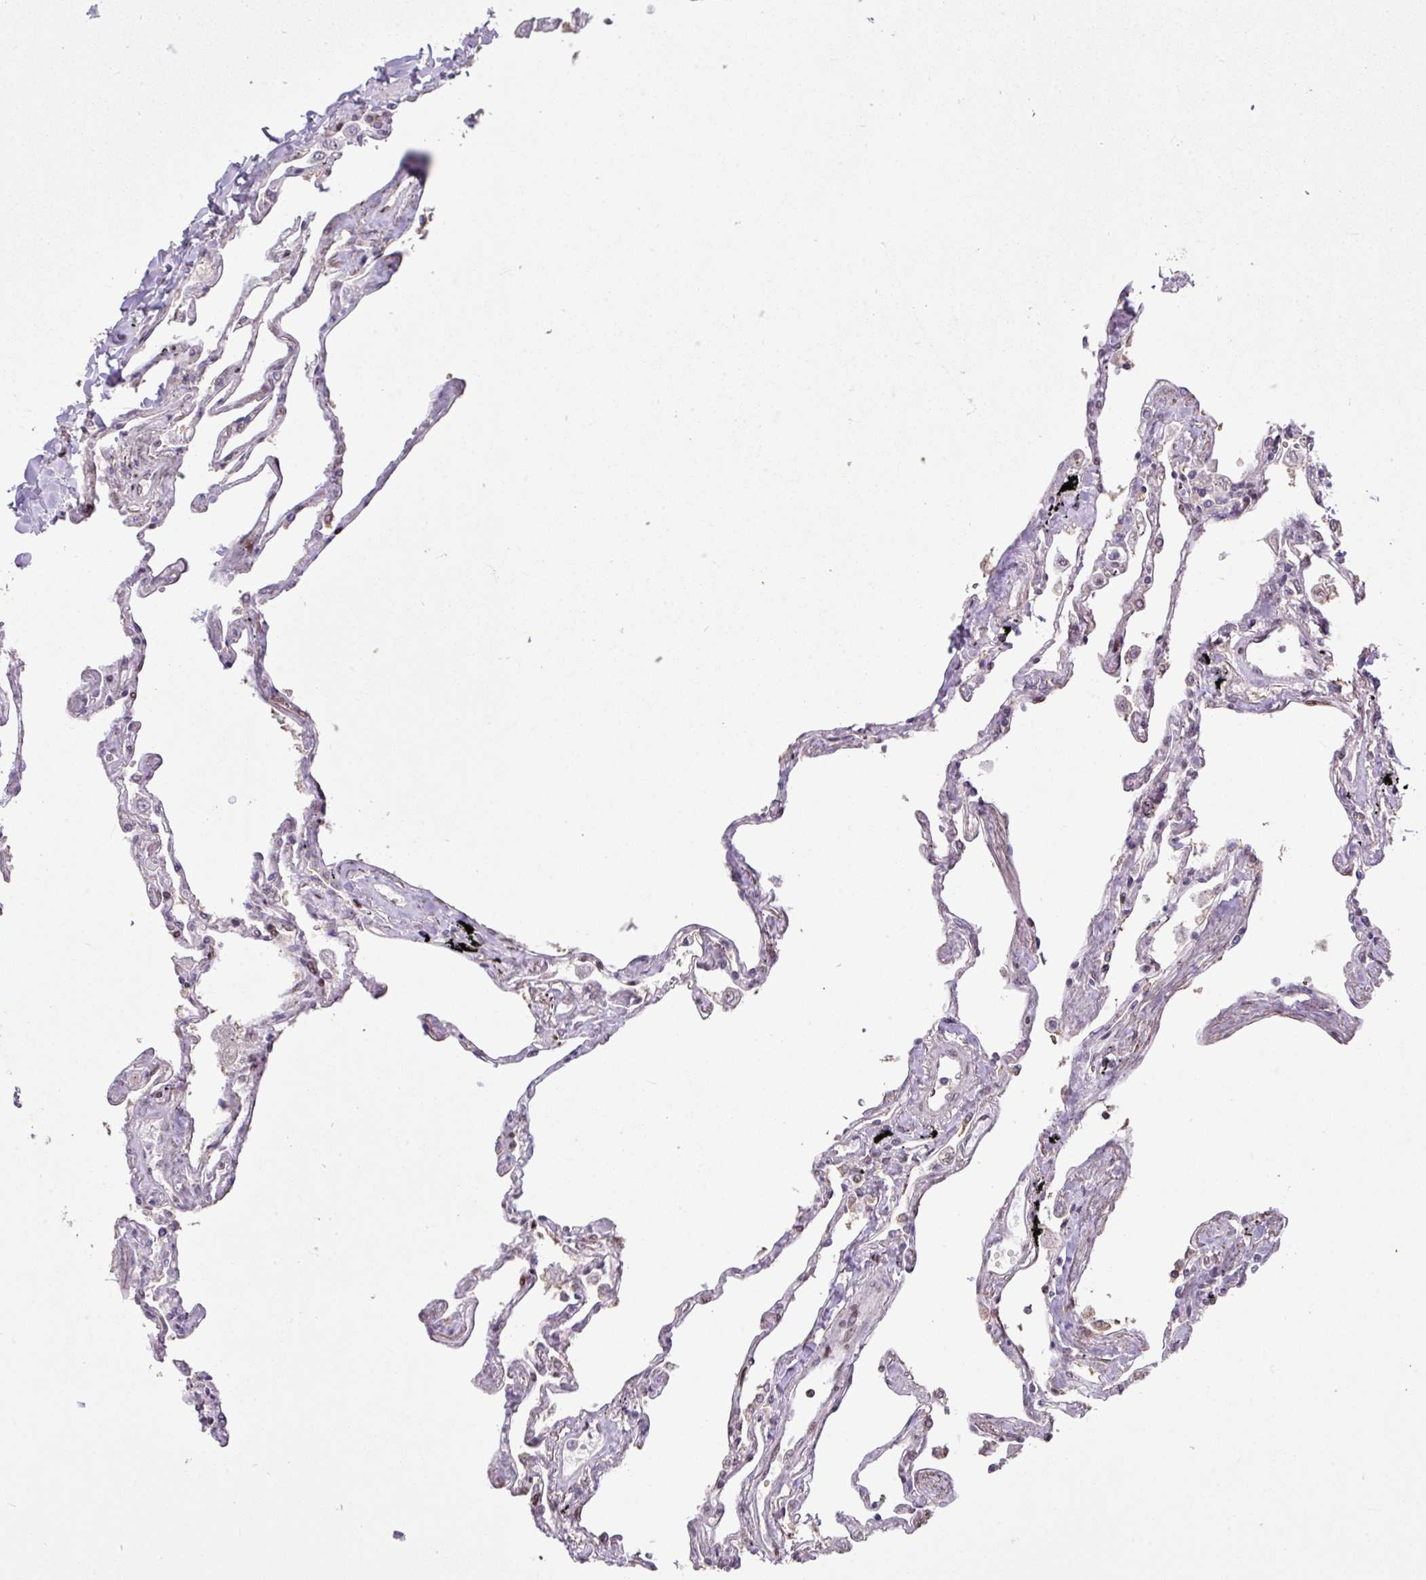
{"staining": {"intensity": "moderate", "quantity": "25%-75%", "location": "nuclear"}, "tissue": "lung", "cell_type": "Alveolar cells", "image_type": "normal", "snomed": [{"axis": "morphology", "description": "Normal tissue, NOS"}, {"axis": "topography", "description": "Lung"}], "caption": "Immunohistochemical staining of unremarkable lung shows medium levels of moderate nuclear positivity in about 25%-75% of alveolar cells. Using DAB (3,3'-diaminobenzidine) (brown) and hematoxylin (blue) stains, captured at high magnification using brightfield microscopy.", "gene": "ZNF709", "patient": {"sex": "female", "age": 67}}